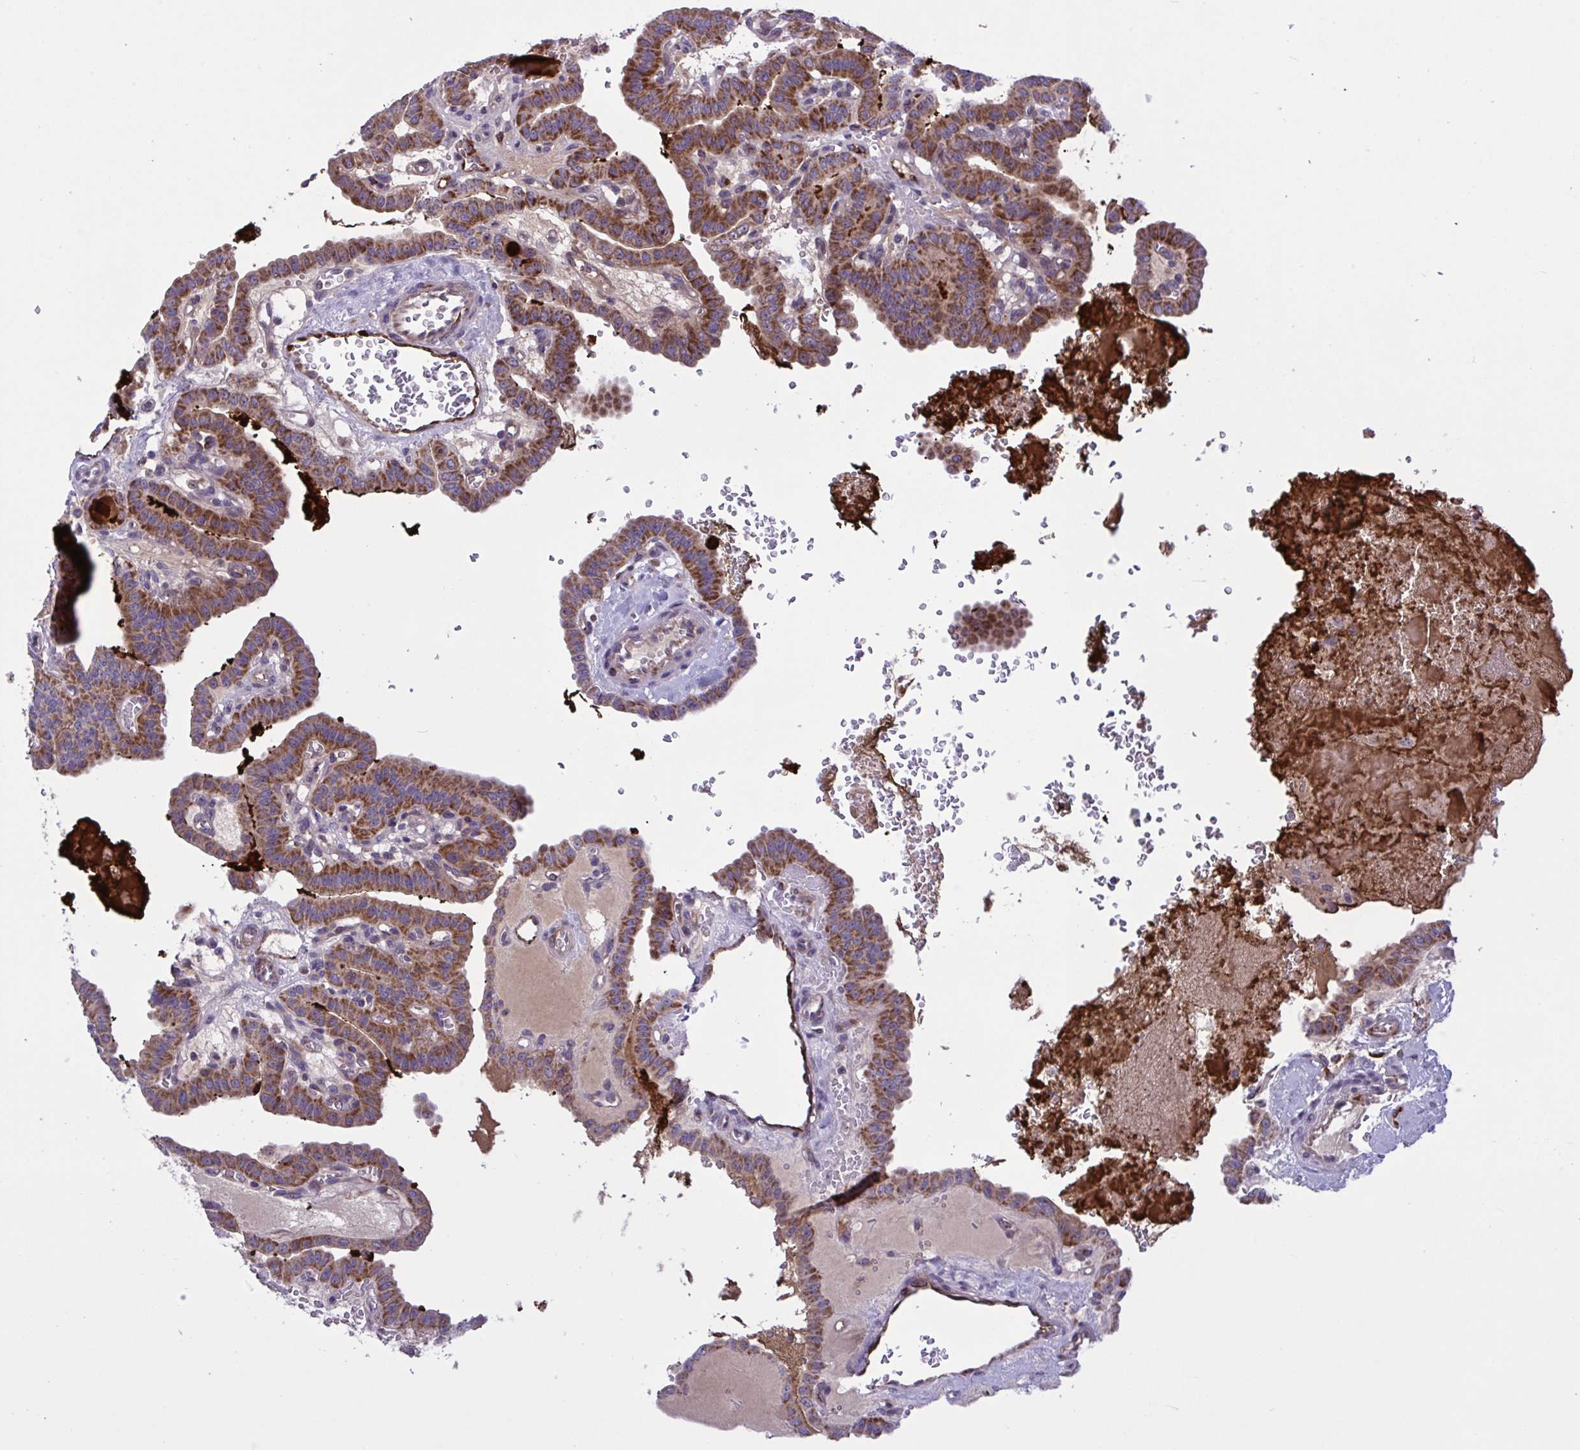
{"staining": {"intensity": "strong", "quantity": ">75%", "location": "cytoplasmic/membranous"}, "tissue": "thyroid cancer", "cell_type": "Tumor cells", "image_type": "cancer", "snomed": [{"axis": "morphology", "description": "Papillary adenocarcinoma, NOS"}, {"axis": "topography", "description": "Thyroid gland"}], "caption": "A brown stain shows strong cytoplasmic/membranous expression of a protein in thyroid cancer tumor cells.", "gene": "CD101", "patient": {"sex": "male", "age": 87}}